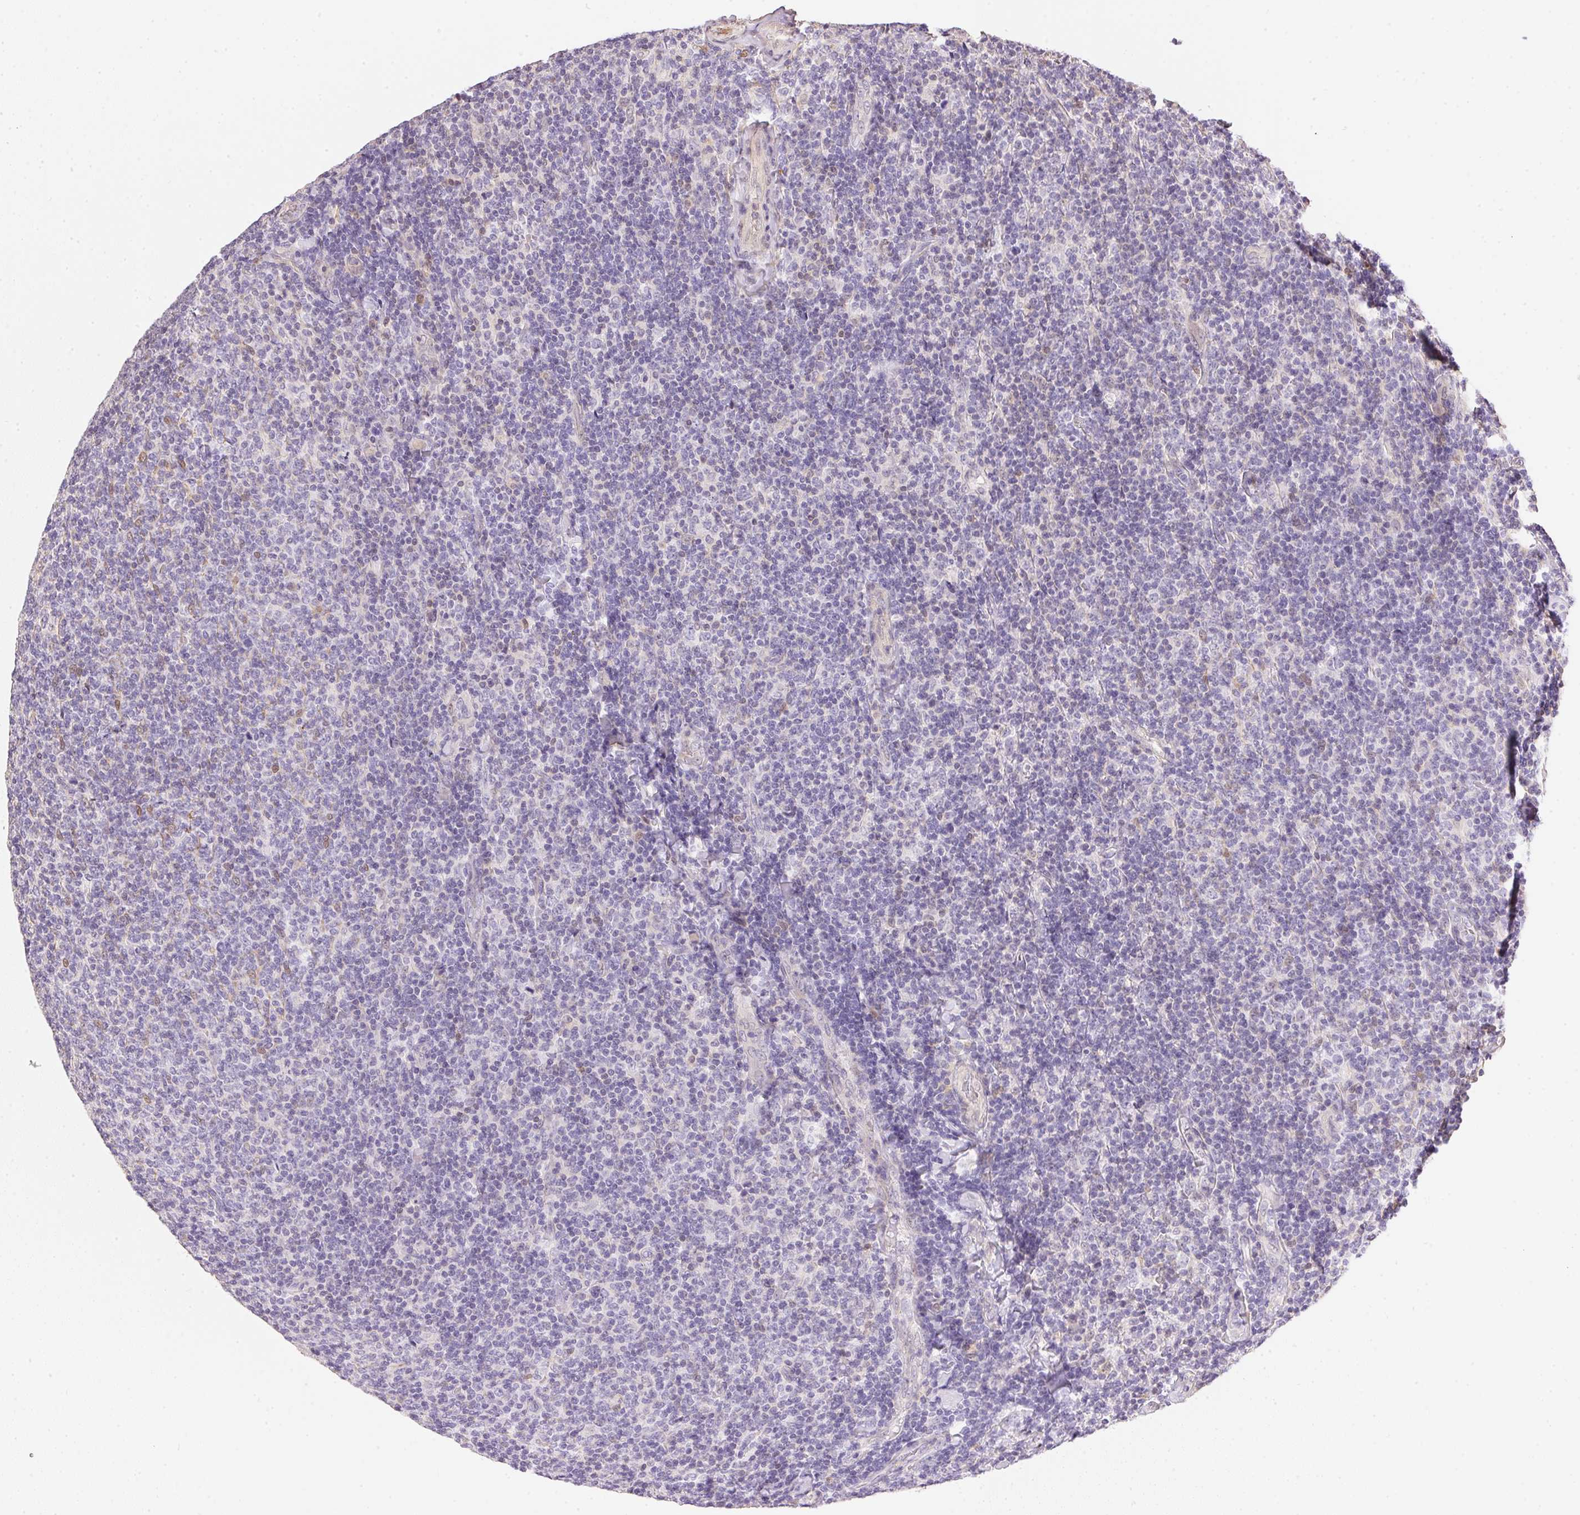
{"staining": {"intensity": "negative", "quantity": "none", "location": "none"}, "tissue": "lymphoma", "cell_type": "Tumor cells", "image_type": "cancer", "snomed": [{"axis": "morphology", "description": "Malignant lymphoma, non-Hodgkin's type, Low grade"}, {"axis": "topography", "description": "Lymph node"}], "caption": "There is no significant staining in tumor cells of low-grade malignant lymphoma, non-Hodgkin's type.", "gene": "S100A3", "patient": {"sex": "male", "age": 52}}